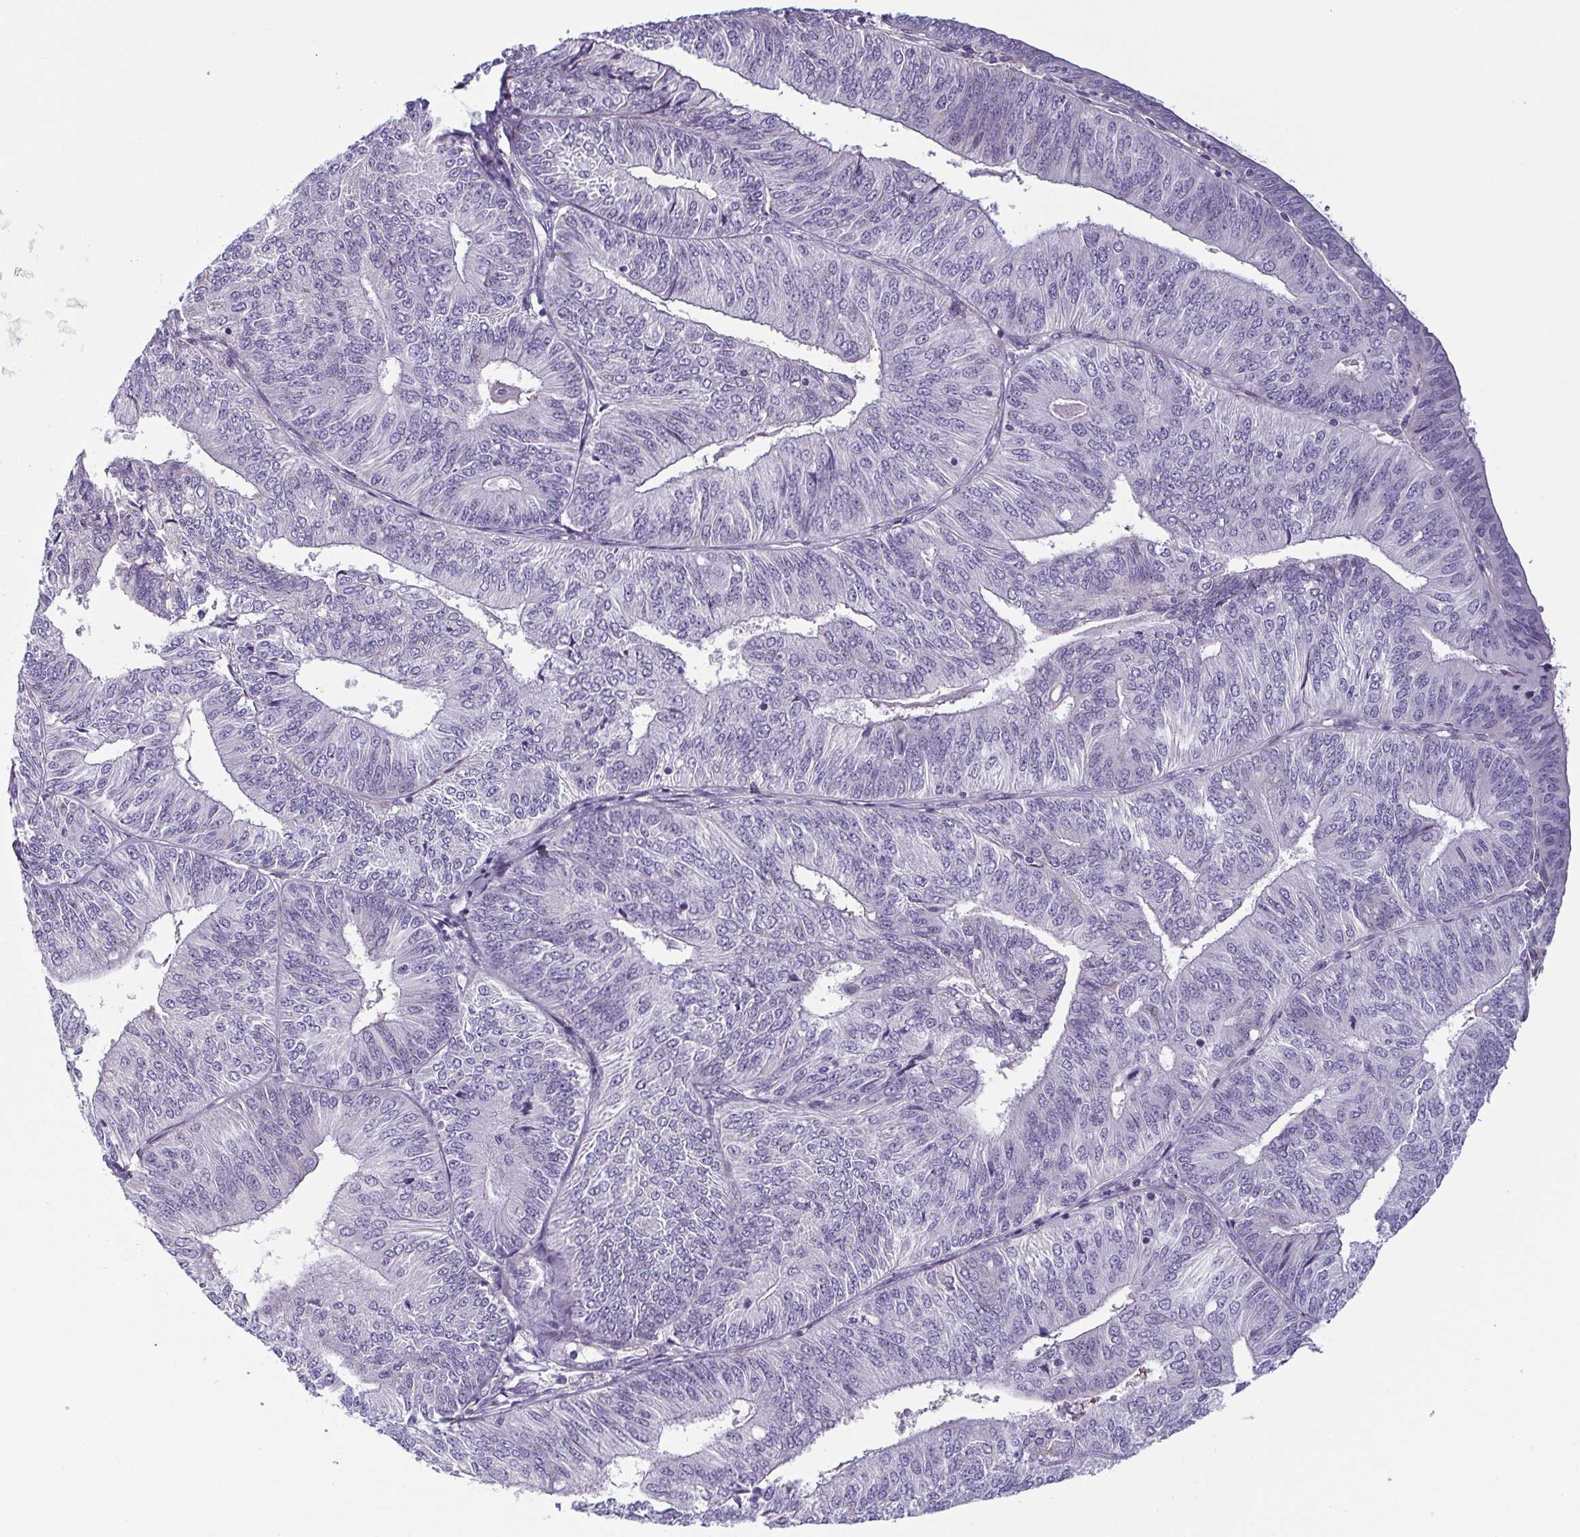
{"staining": {"intensity": "negative", "quantity": "none", "location": "none"}, "tissue": "endometrial cancer", "cell_type": "Tumor cells", "image_type": "cancer", "snomed": [{"axis": "morphology", "description": "Adenocarcinoma, NOS"}, {"axis": "topography", "description": "Endometrium"}], "caption": "Tumor cells show no significant protein expression in endometrial cancer.", "gene": "ECM1", "patient": {"sex": "female", "age": 58}}